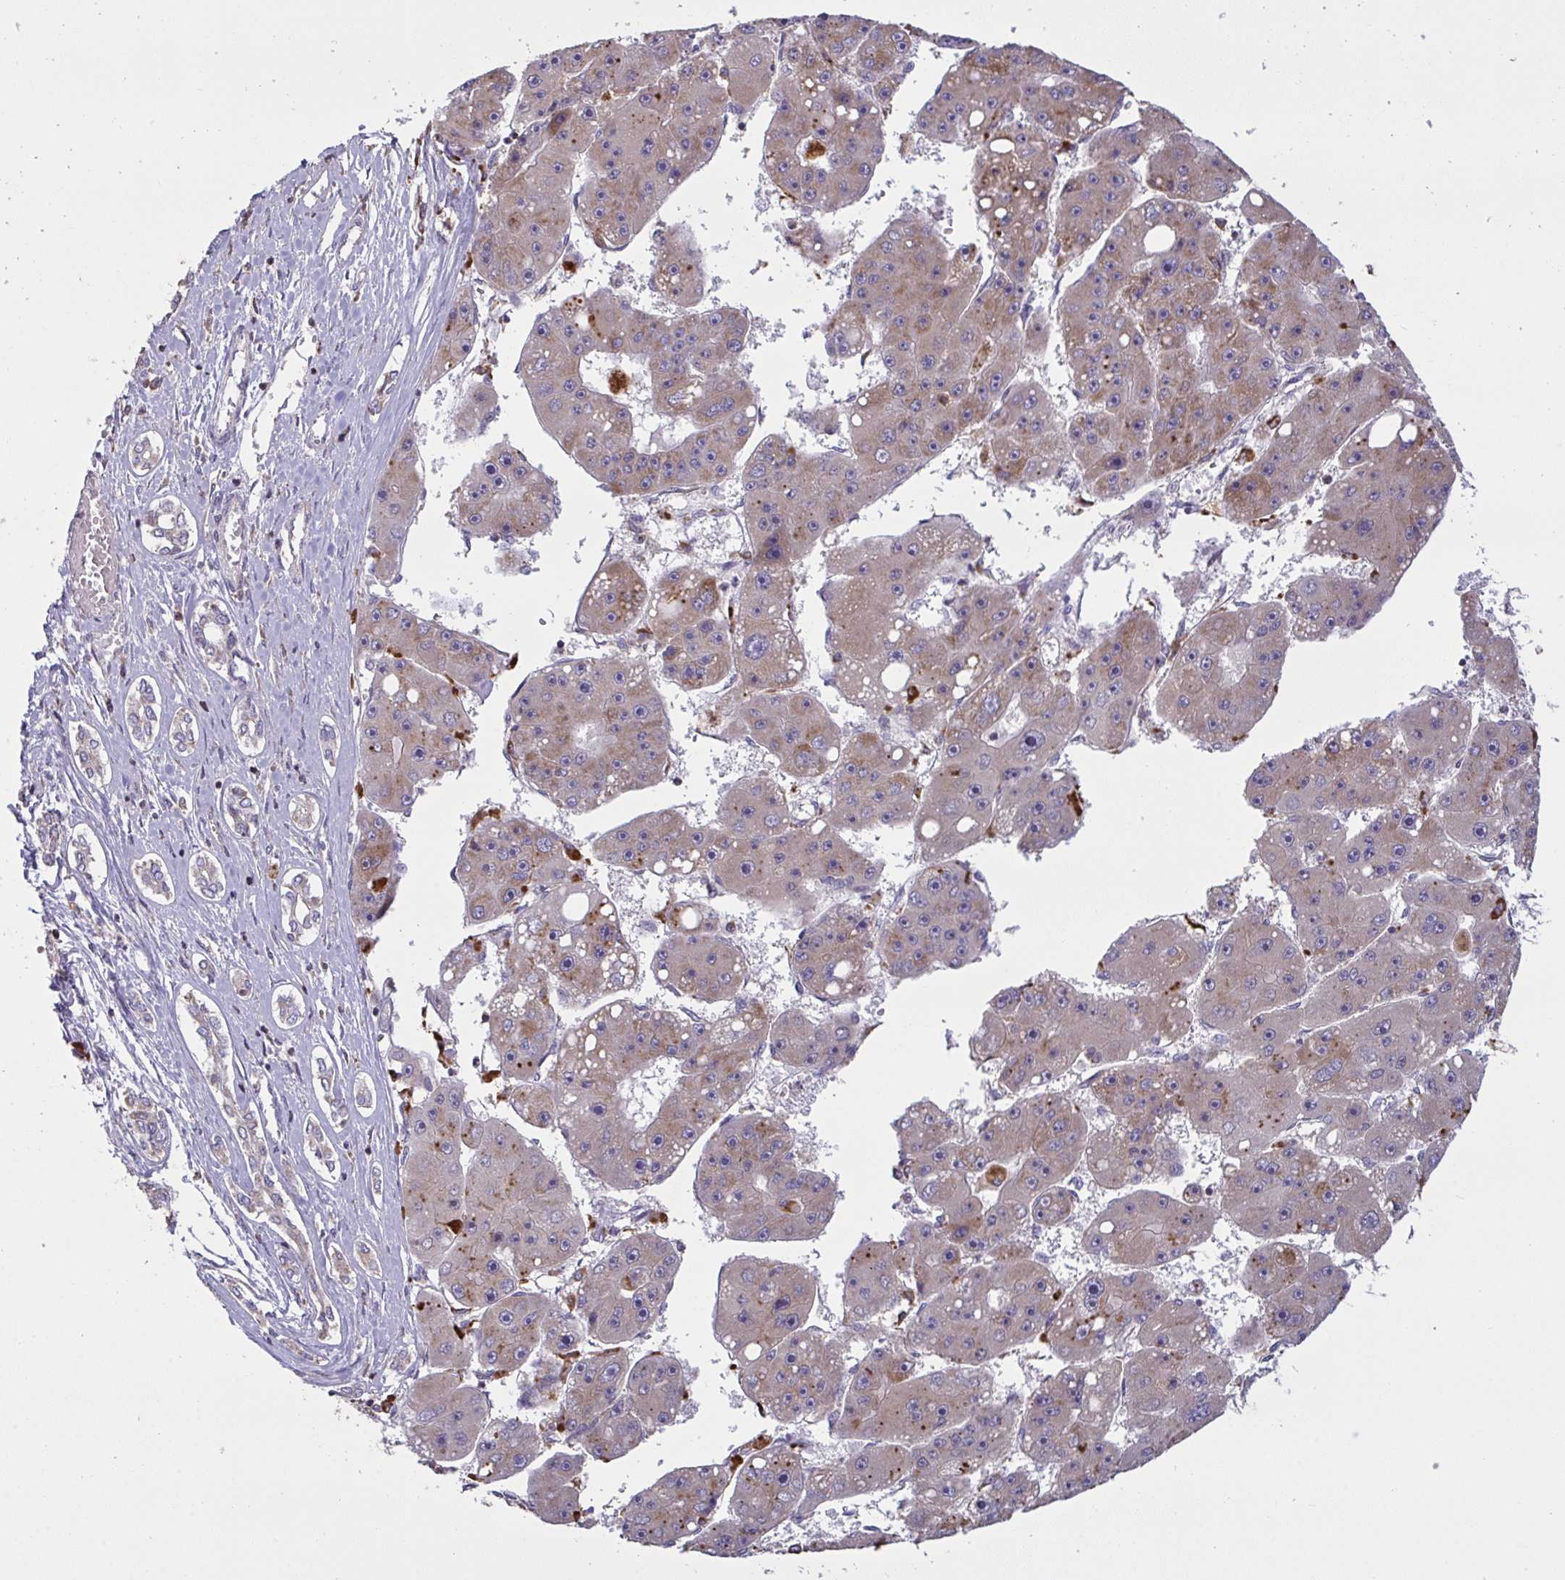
{"staining": {"intensity": "weak", "quantity": "25%-75%", "location": "cytoplasmic/membranous"}, "tissue": "liver cancer", "cell_type": "Tumor cells", "image_type": "cancer", "snomed": [{"axis": "morphology", "description": "Carcinoma, Hepatocellular, NOS"}, {"axis": "topography", "description": "Liver"}], "caption": "Brown immunohistochemical staining in human liver cancer displays weak cytoplasmic/membranous positivity in approximately 25%-75% of tumor cells.", "gene": "MICOS10", "patient": {"sex": "female", "age": 61}}